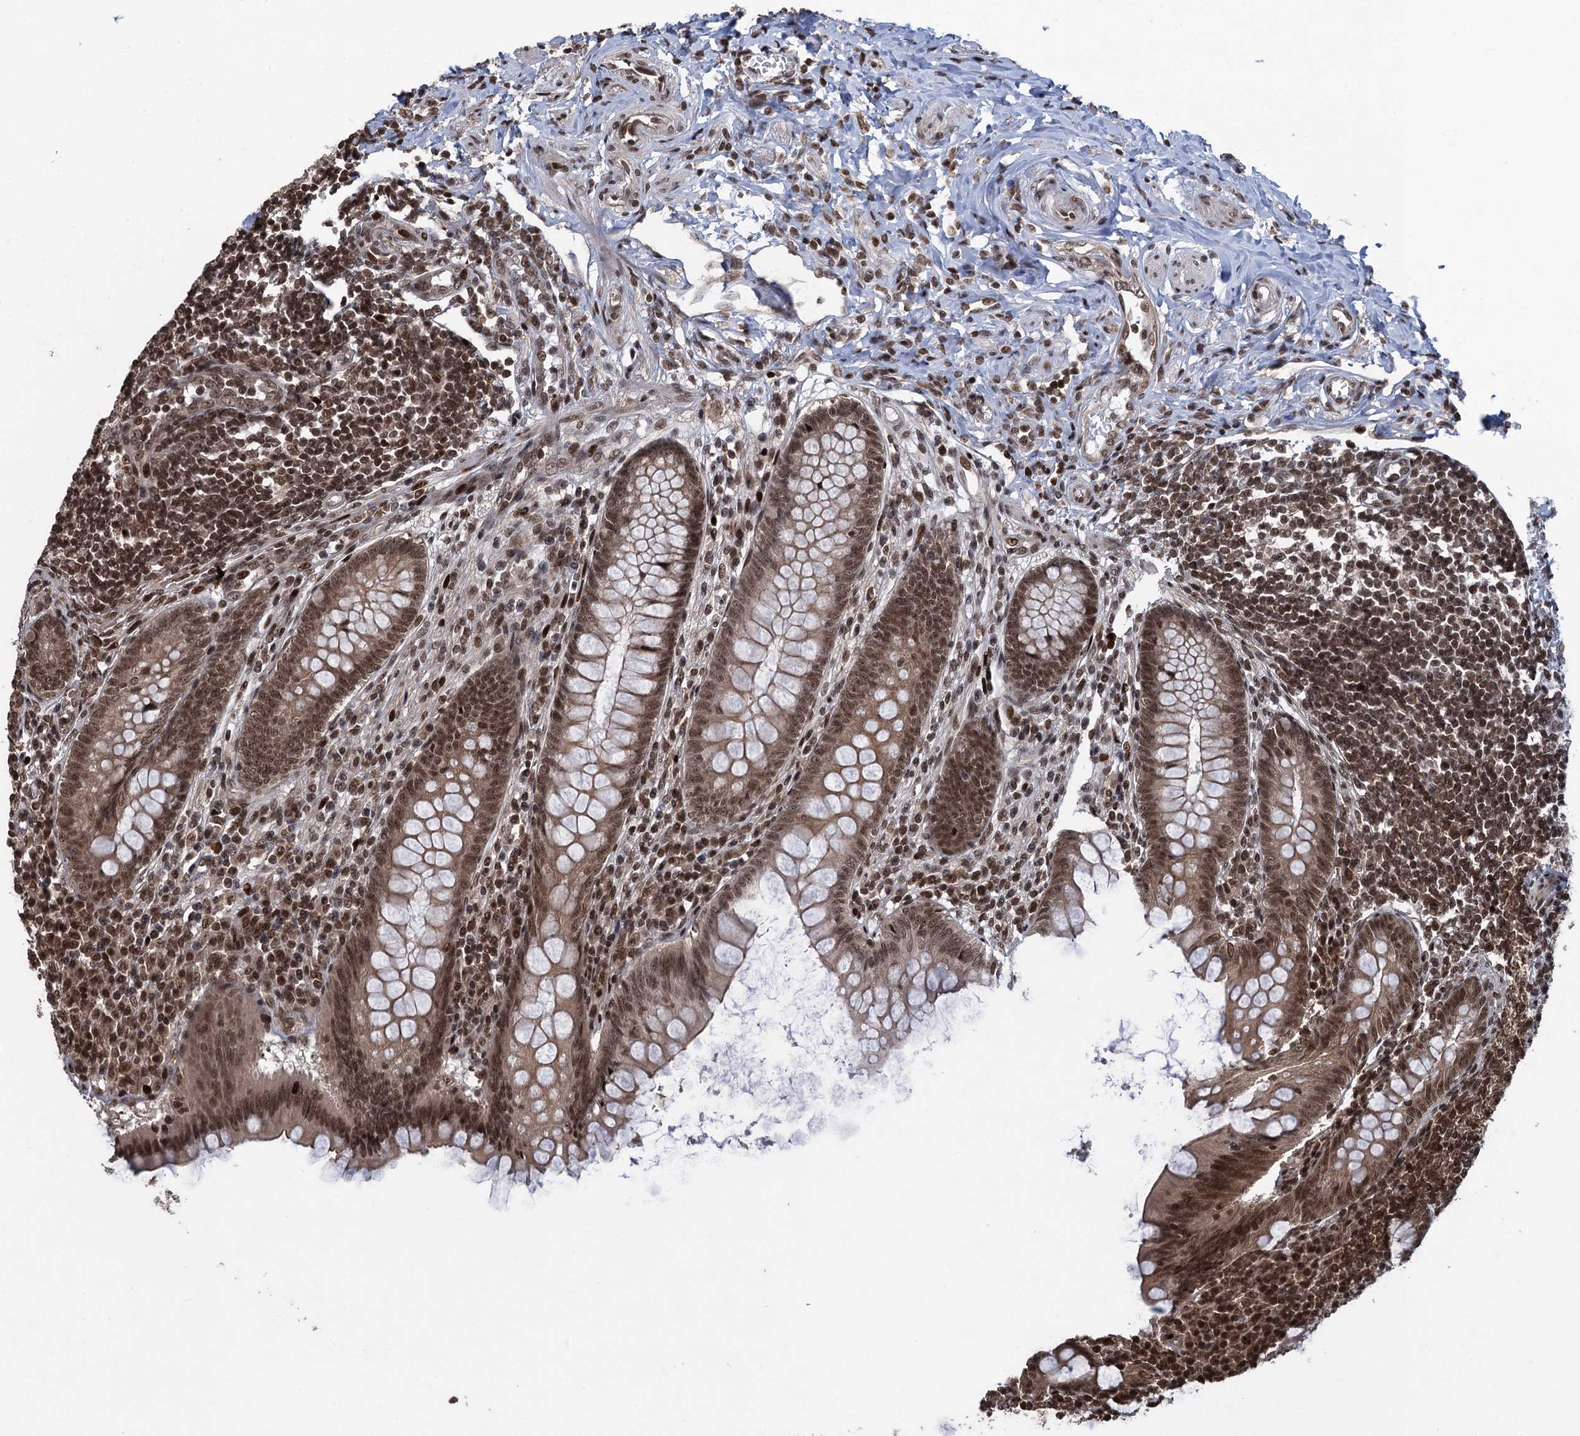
{"staining": {"intensity": "moderate", "quantity": ">75%", "location": "nuclear"}, "tissue": "appendix", "cell_type": "Glandular cells", "image_type": "normal", "snomed": [{"axis": "morphology", "description": "Normal tissue, NOS"}, {"axis": "topography", "description": "Appendix"}], "caption": "IHC (DAB) staining of unremarkable human appendix displays moderate nuclear protein positivity in approximately >75% of glandular cells. The protein is shown in brown color, while the nuclei are stained blue.", "gene": "ZNF169", "patient": {"sex": "female", "age": 33}}